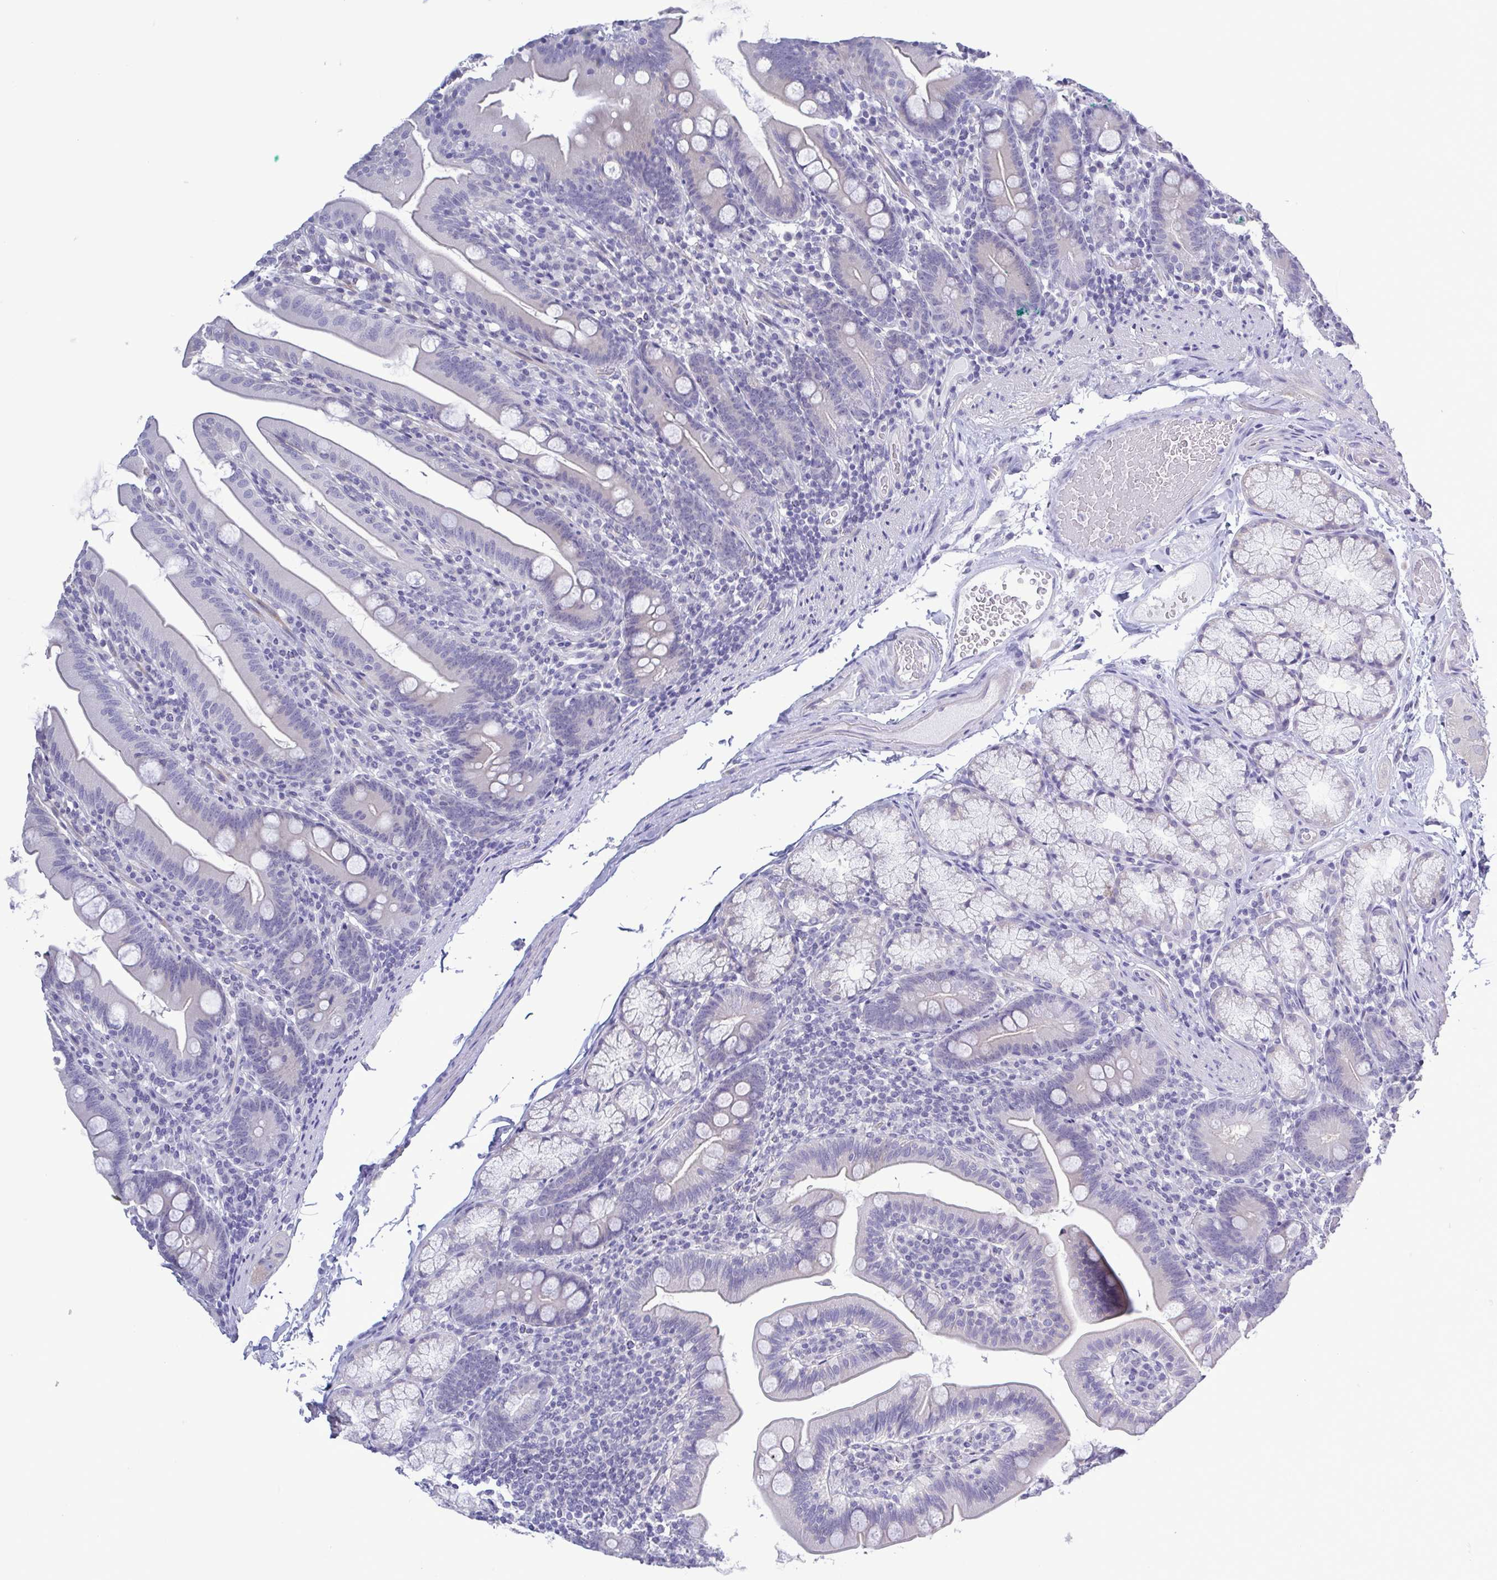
{"staining": {"intensity": "negative", "quantity": "none", "location": "none"}, "tissue": "duodenum", "cell_type": "Glandular cells", "image_type": "normal", "snomed": [{"axis": "morphology", "description": "Normal tissue, NOS"}, {"axis": "topography", "description": "Duodenum"}], "caption": "Micrograph shows no protein expression in glandular cells of unremarkable duodenum.", "gene": "TEX12", "patient": {"sex": "female", "age": 67}}